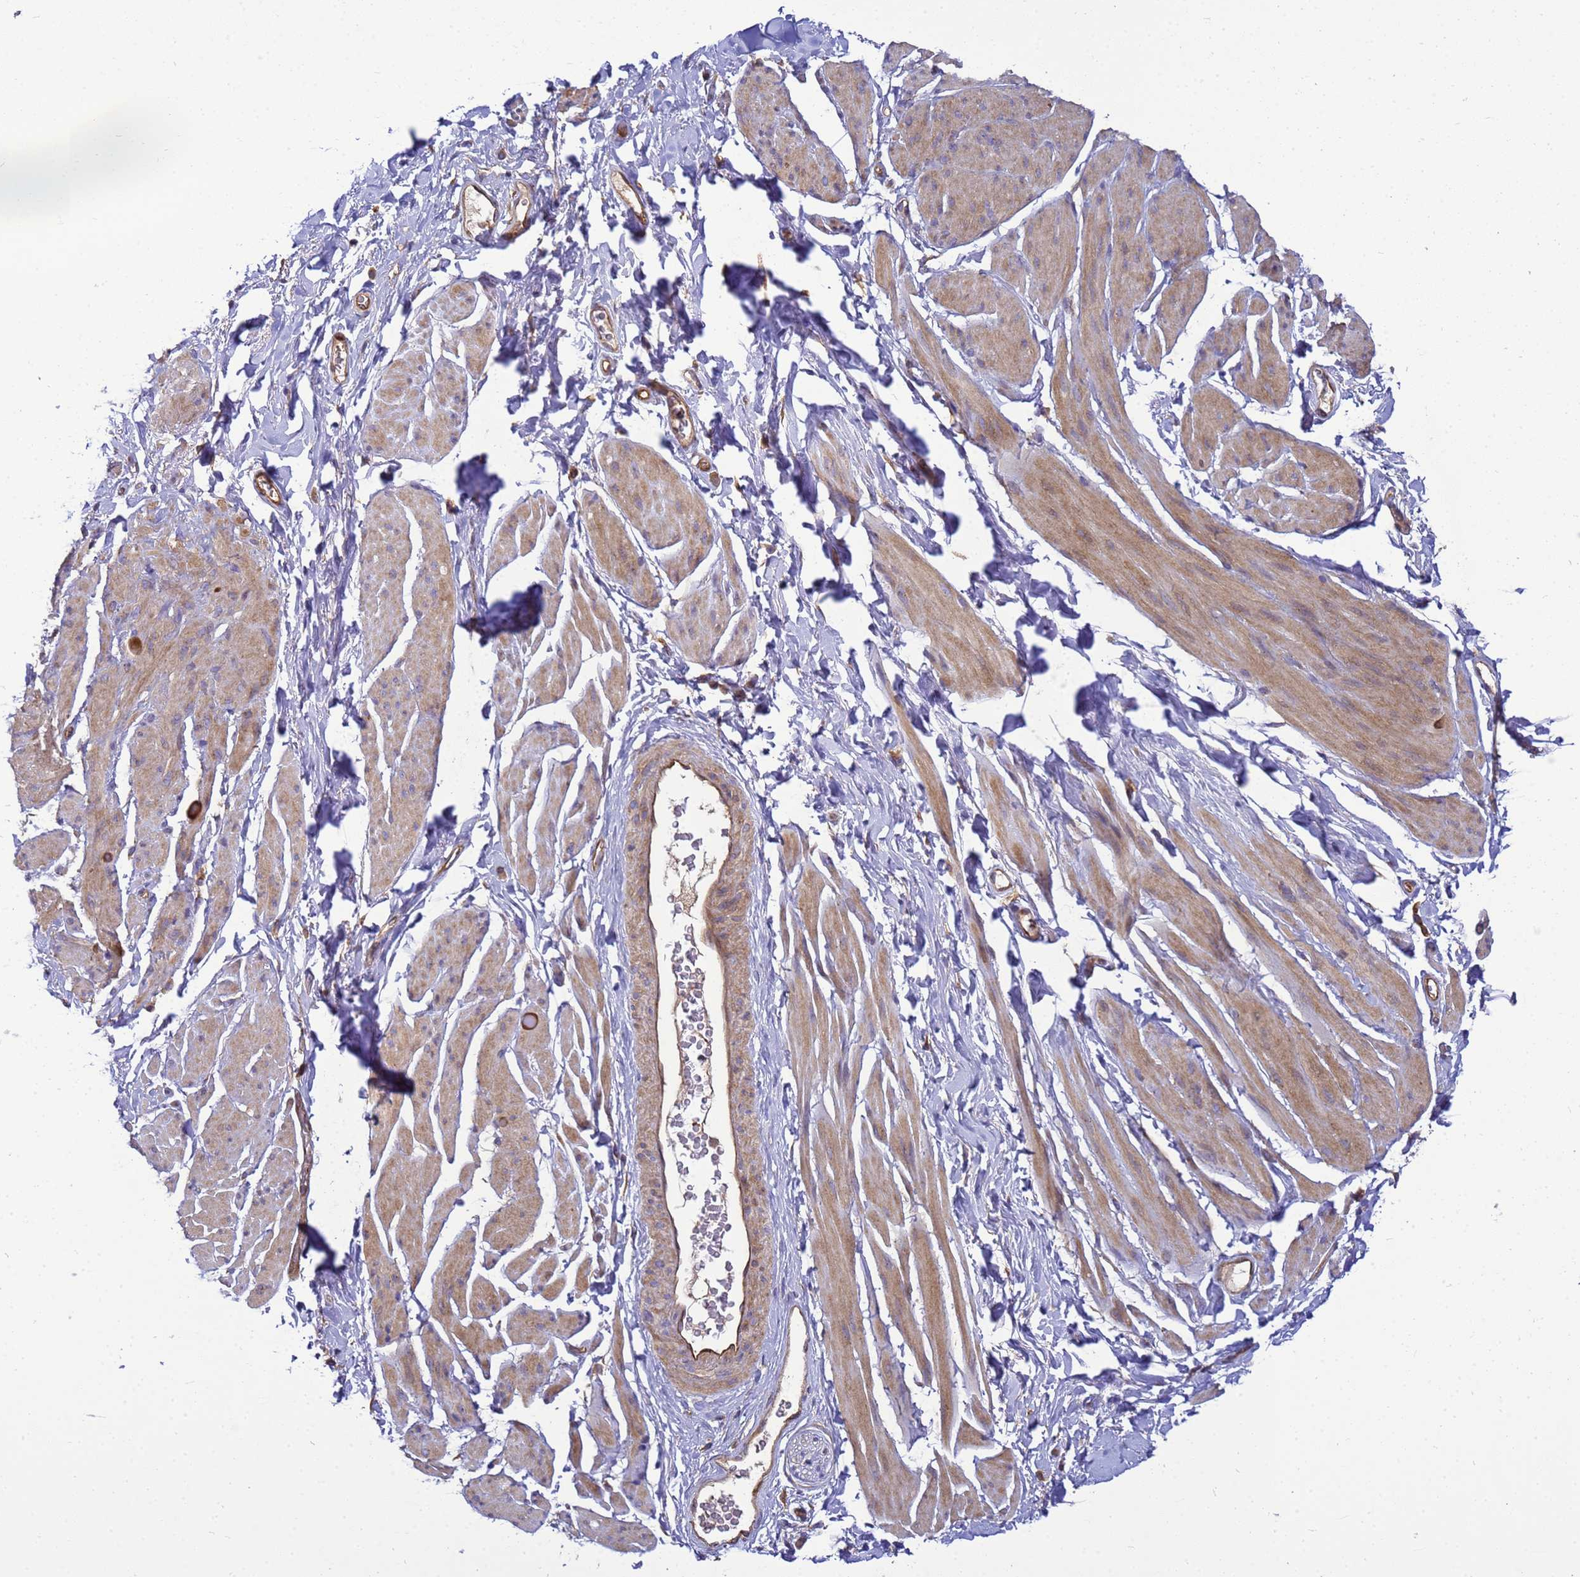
{"staining": {"intensity": "moderate", "quantity": "25%-75%", "location": "cytoplasmic/membranous"}, "tissue": "smooth muscle", "cell_type": "Smooth muscle cells", "image_type": "normal", "snomed": [{"axis": "morphology", "description": "Normal tissue, NOS"}, {"axis": "topography", "description": "Smooth muscle"}, {"axis": "topography", "description": "Peripheral nerve tissue"}], "caption": "Protein staining of benign smooth muscle exhibits moderate cytoplasmic/membranous positivity in approximately 25%-75% of smooth muscle cells.", "gene": "BECN1", "patient": {"sex": "male", "age": 69}}